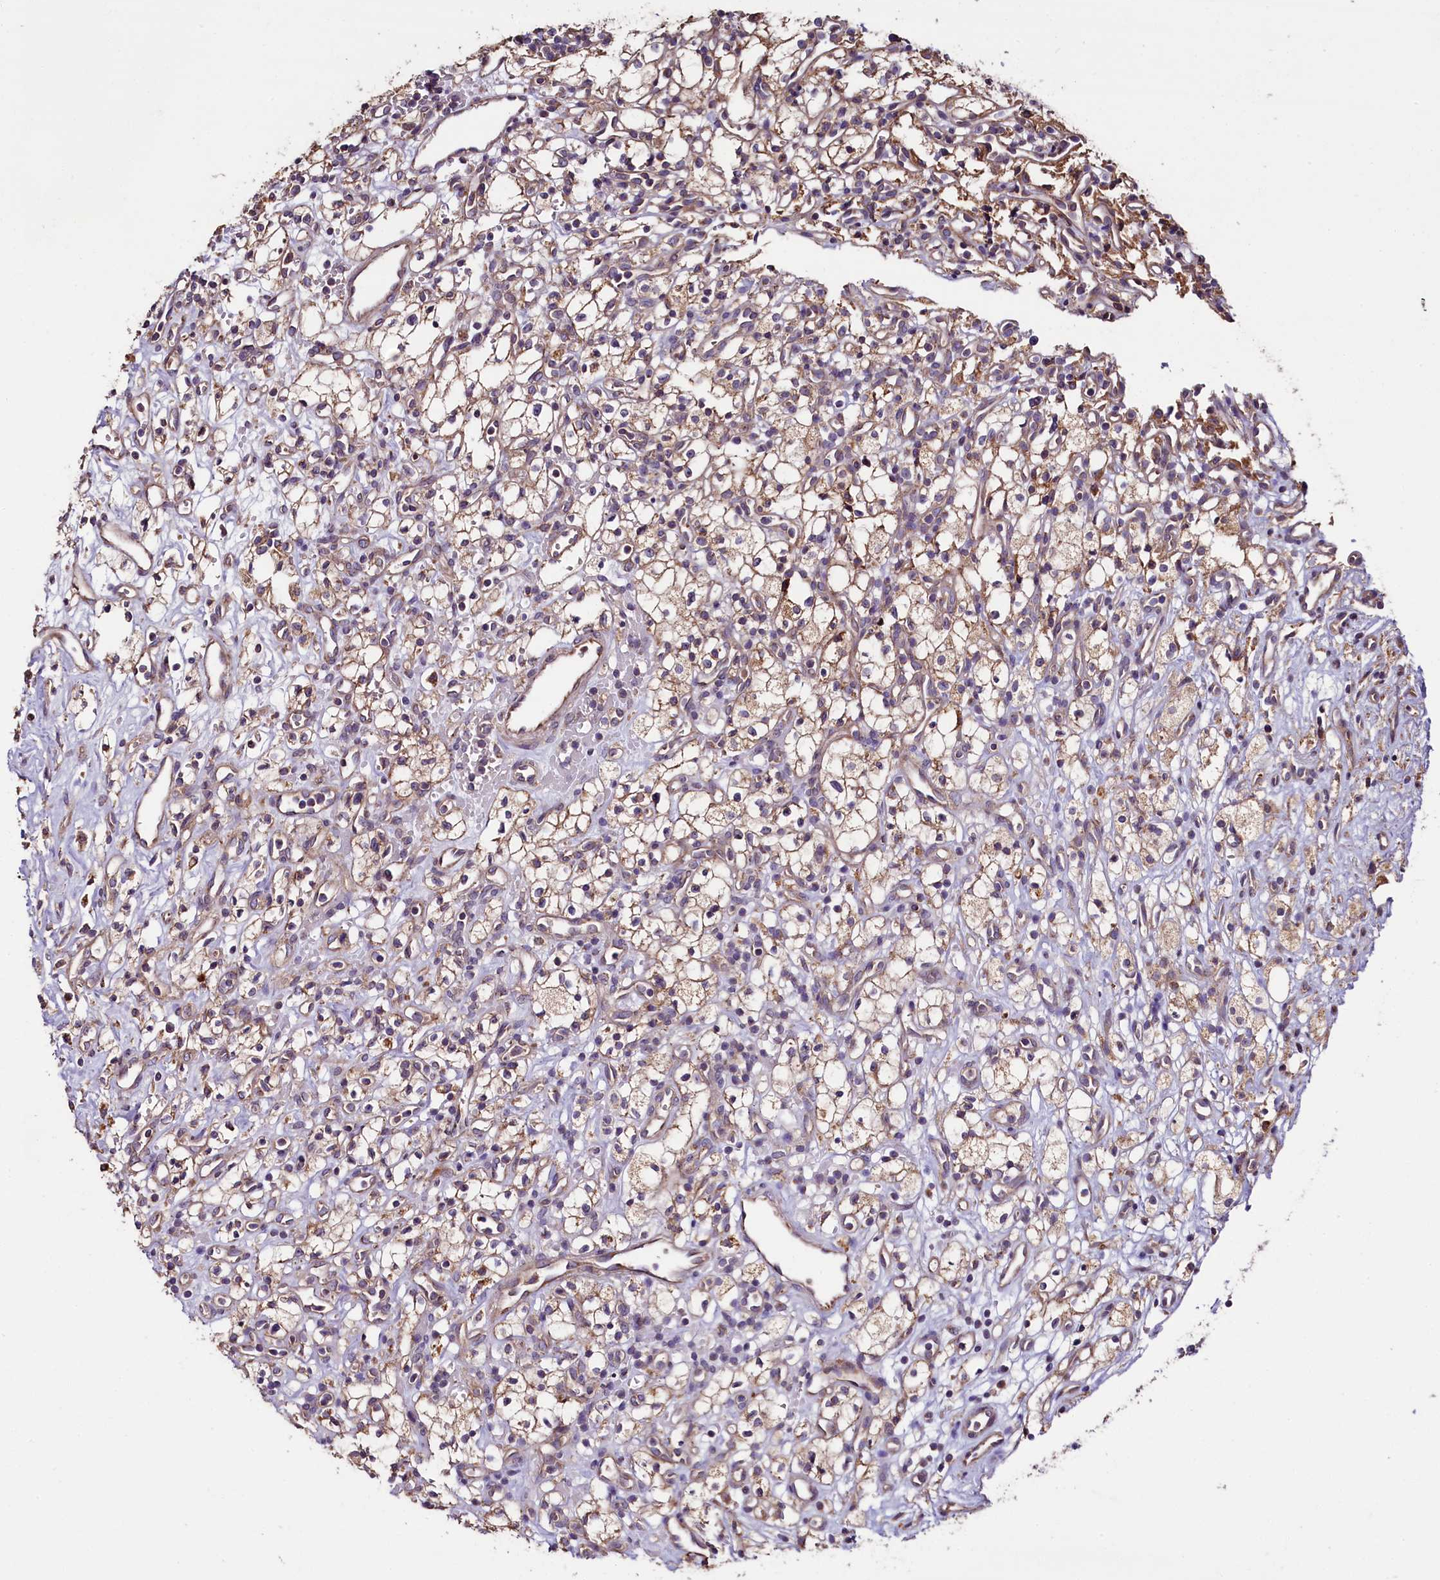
{"staining": {"intensity": "weak", "quantity": "25%-75%", "location": "cytoplasmic/membranous"}, "tissue": "renal cancer", "cell_type": "Tumor cells", "image_type": "cancer", "snomed": [{"axis": "morphology", "description": "Adenocarcinoma, NOS"}, {"axis": "topography", "description": "Kidney"}], "caption": "Immunohistochemistry (IHC) staining of renal adenocarcinoma, which demonstrates low levels of weak cytoplasmic/membranous staining in about 25%-75% of tumor cells indicating weak cytoplasmic/membranous protein staining. The staining was performed using DAB (brown) for protein detection and nuclei were counterstained in hematoxylin (blue).", "gene": "ZSWIM1", "patient": {"sex": "male", "age": 59}}